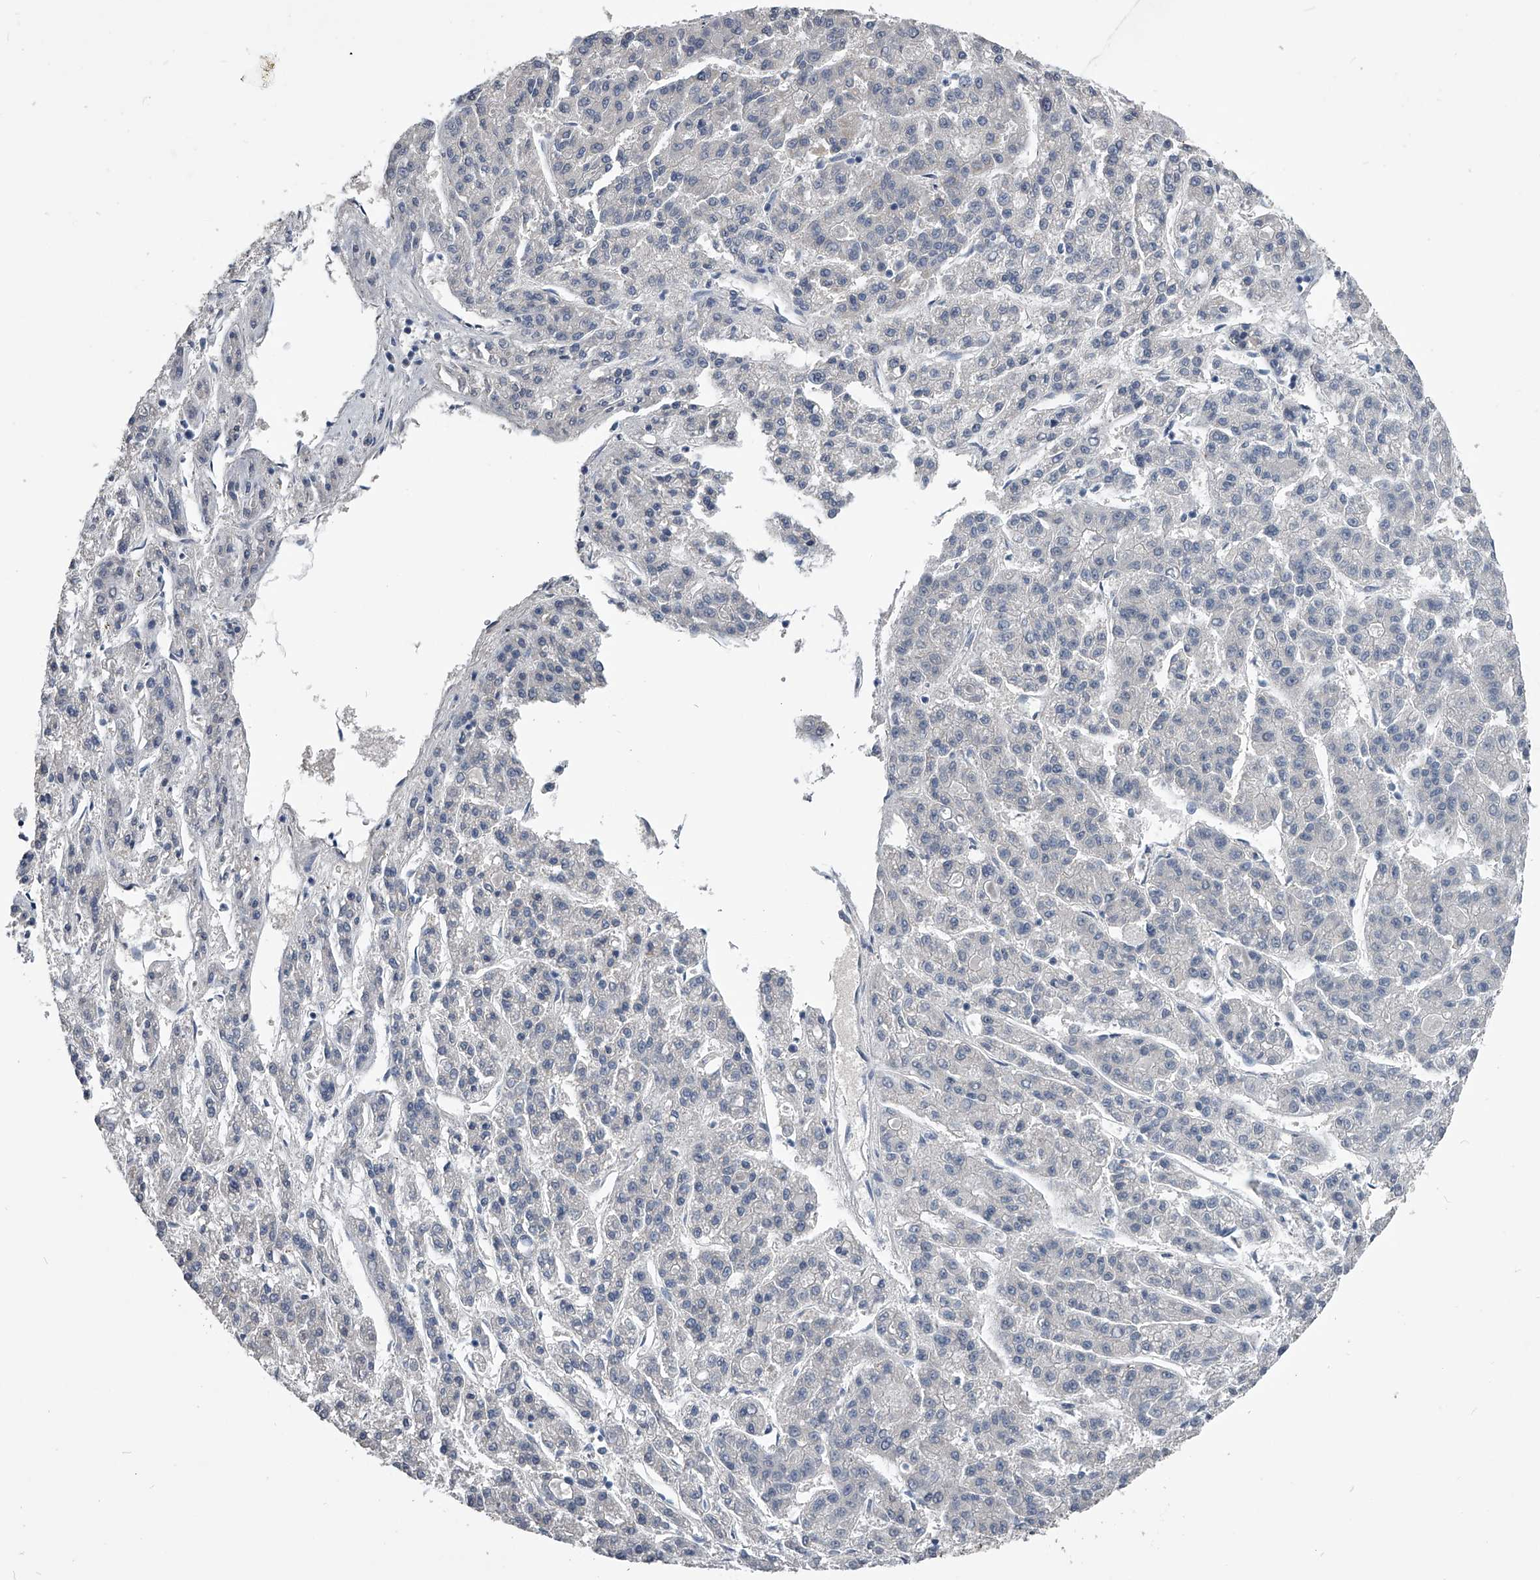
{"staining": {"intensity": "negative", "quantity": "none", "location": "none"}, "tissue": "liver cancer", "cell_type": "Tumor cells", "image_type": "cancer", "snomed": [{"axis": "morphology", "description": "Carcinoma, Hepatocellular, NOS"}, {"axis": "topography", "description": "Liver"}], "caption": "Histopathology image shows no protein expression in tumor cells of hepatocellular carcinoma (liver) tissue.", "gene": "OAT", "patient": {"sex": "male", "age": 70}}